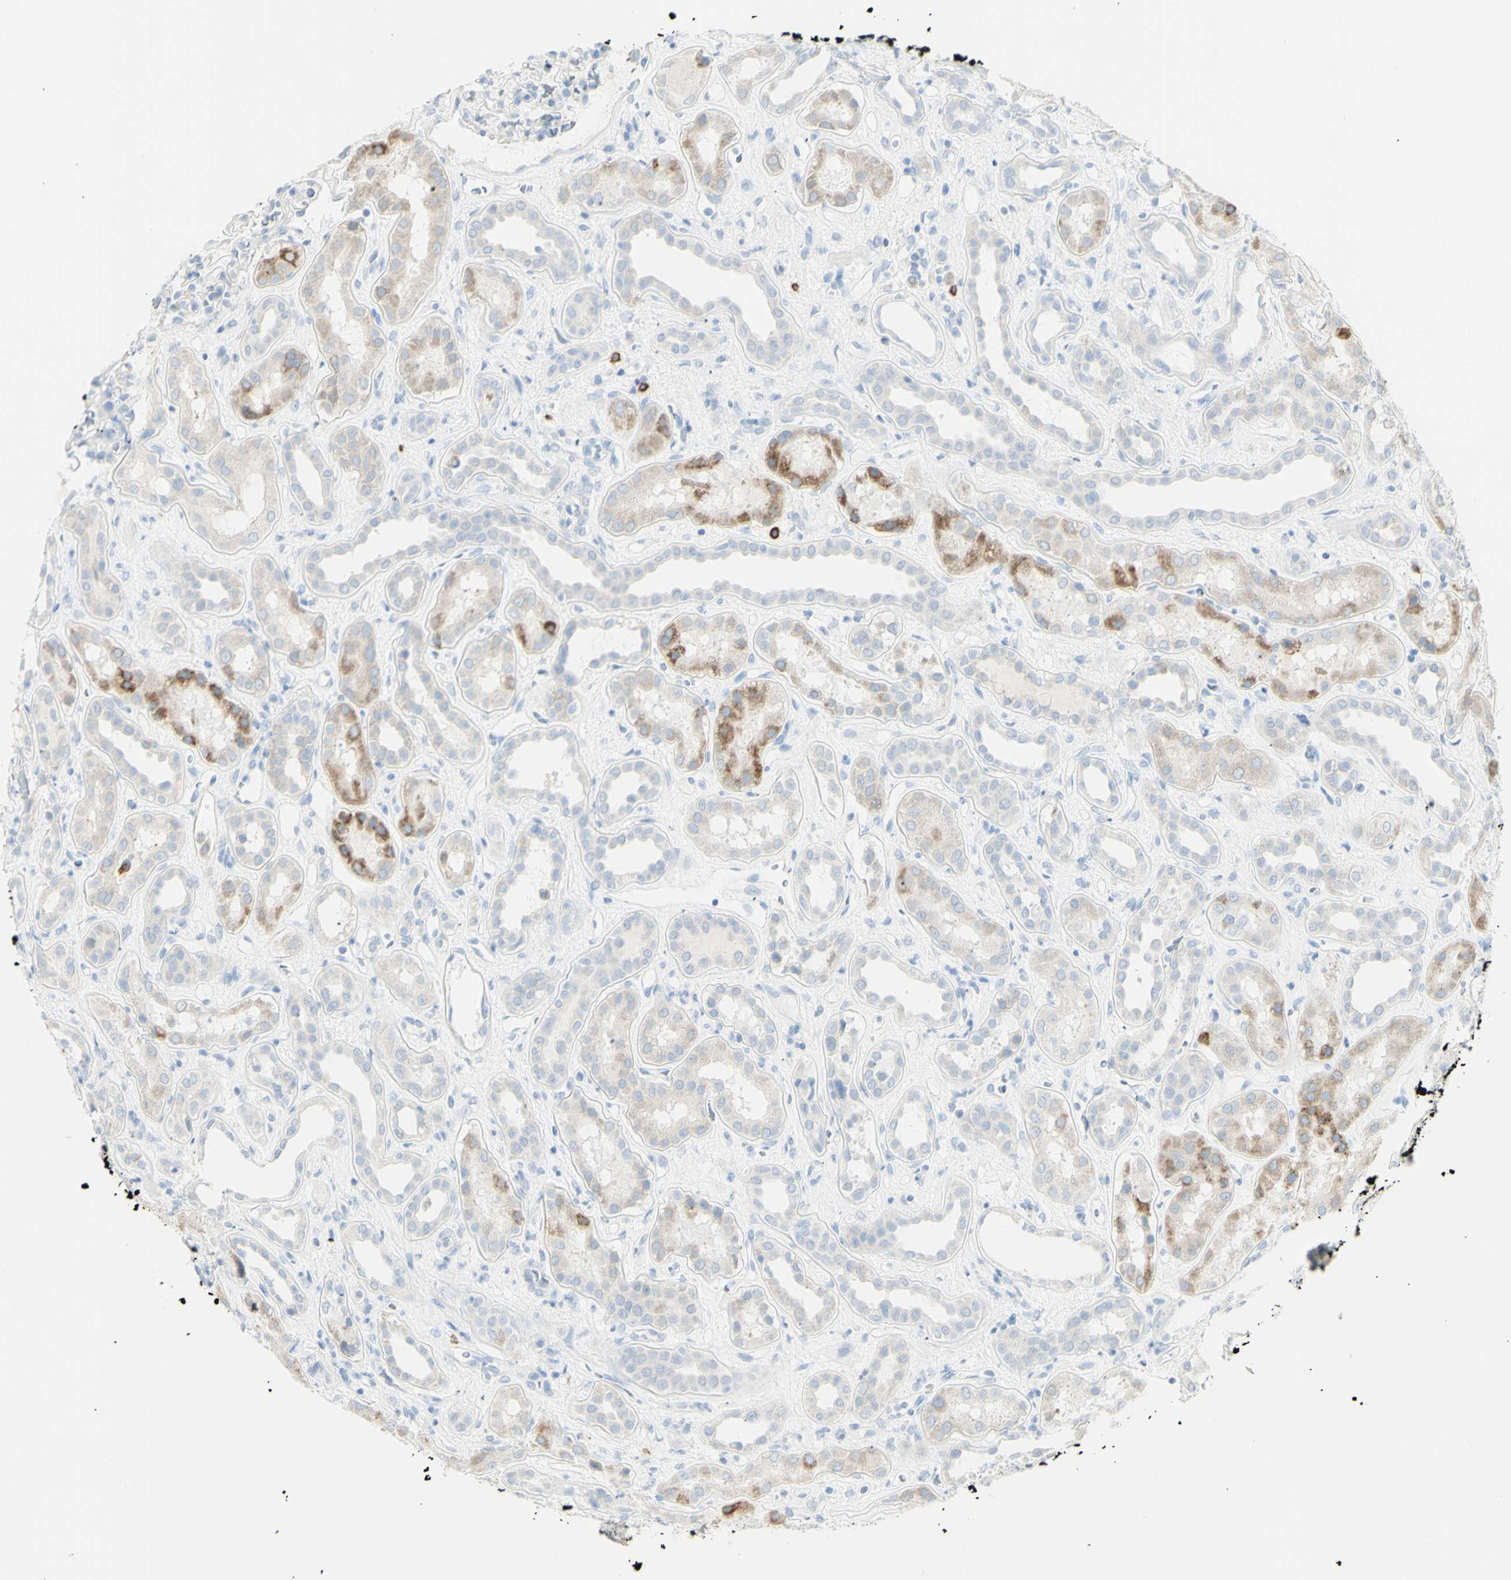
{"staining": {"intensity": "negative", "quantity": "none", "location": "none"}, "tissue": "kidney", "cell_type": "Cells in glomeruli", "image_type": "normal", "snomed": [{"axis": "morphology", "description": "Normal tissue, NOS"}, {"axis": "topography", "description": "Kidney"}], "caption": "DAB immunohistochemical staining of benign kidney displays no significant staining in cells in glomeruli. Brightfield microscopy of immunohistochemistry stained with DAB (3,3'-diaminobenzidine) (brown) and hematoxylin (blue), captured at high magnification.", "gene": "LETM1", "patient": {"sex": "male", "age": 59}}